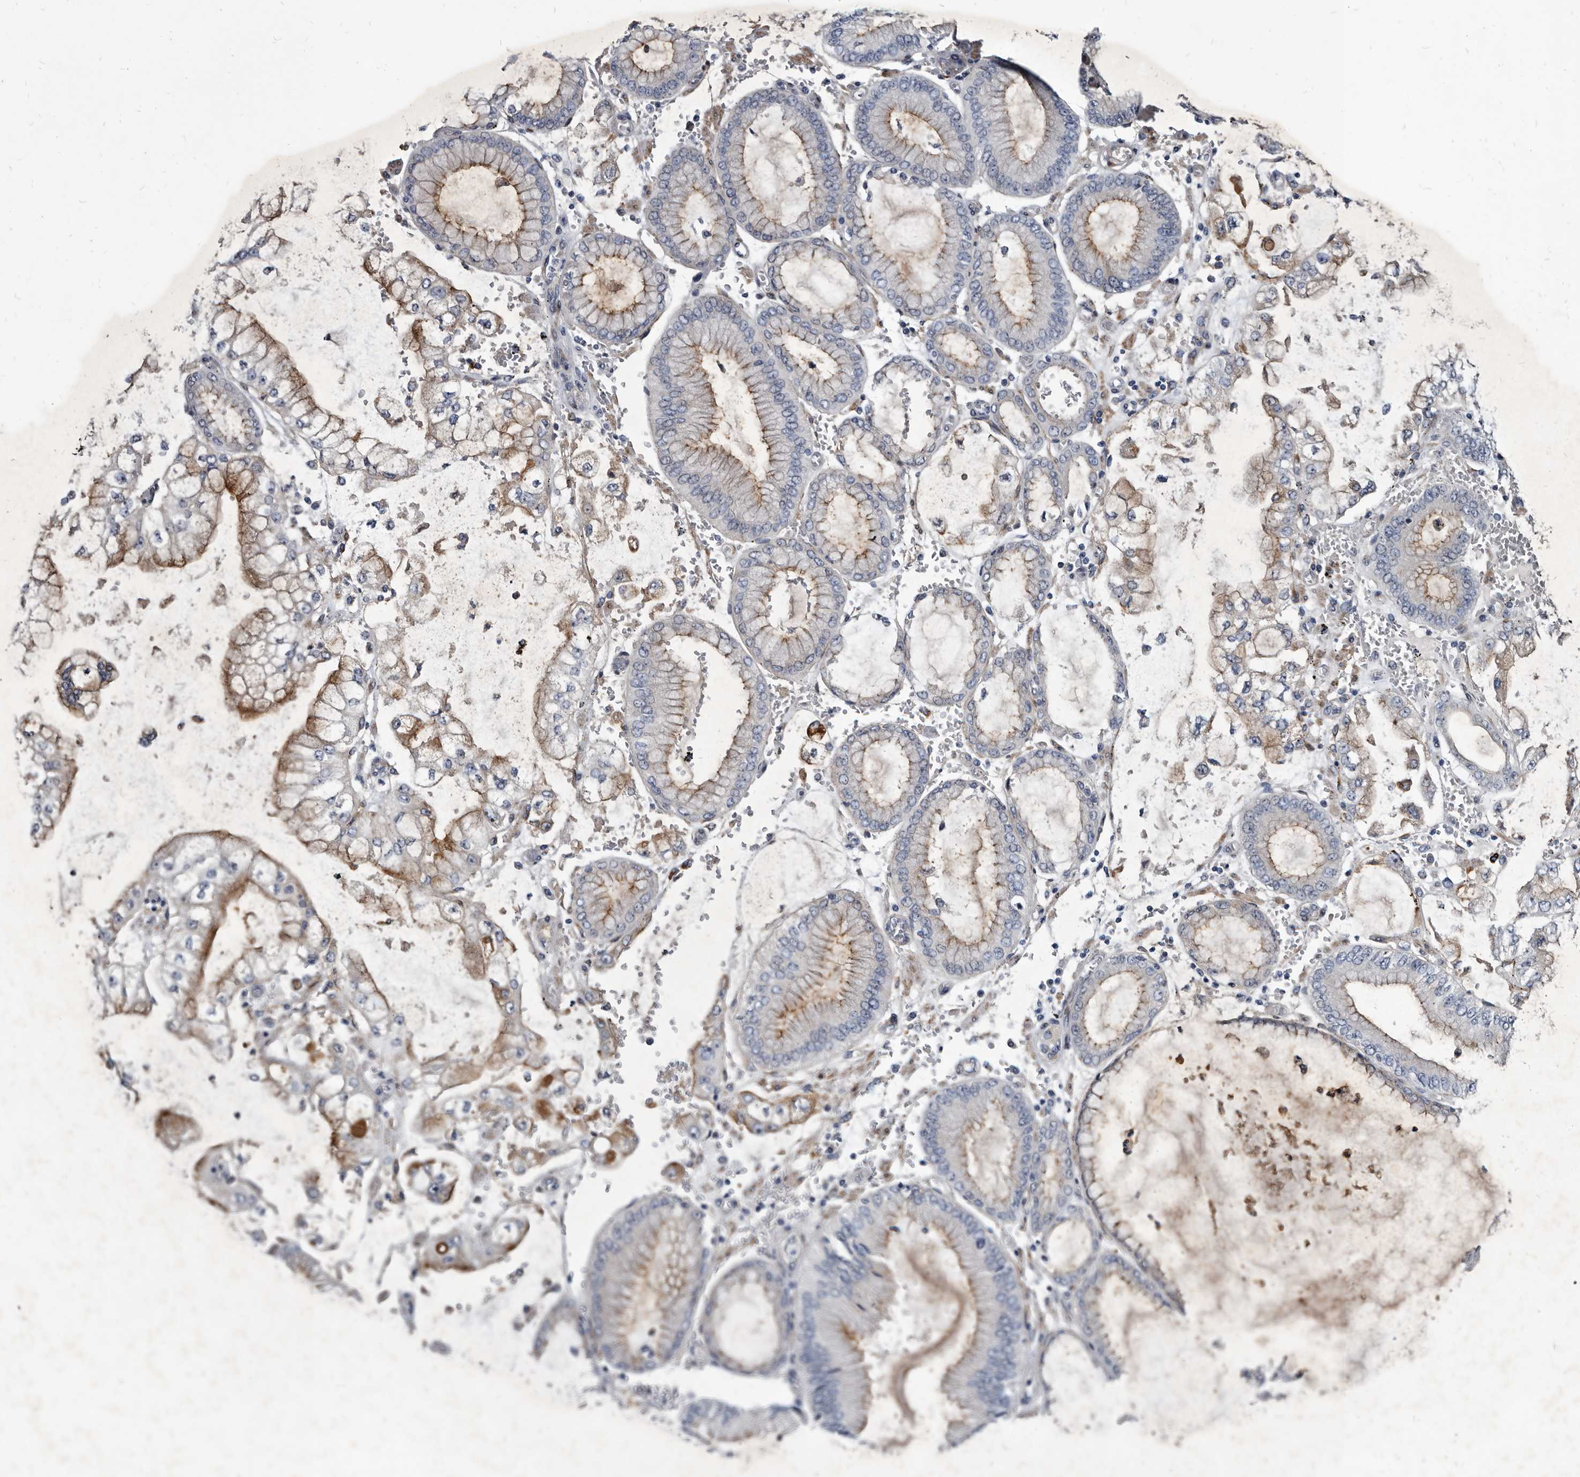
{"staining": {"intensity": "moderate", "quantity": "25%-75%", "location": "cytoplasmic/membranous"}, "tissue": "stomach cancer", "cell_type": "Tumor cells", "image_type": "cancer", "snomed": [{"axis": "morphology", "description": "Adenocarcinoma, NOS"}, {"axis": "topography", "description": "Stomach"}], "caption": "Immunohistochemical staining of human adenocarcinoma (stomach) displays medium levels of moderate cytoplasmic/membranous protein positivity in approximately 25%-75% of tumor cells.", "gene": "PRSS8", "patient": {"sex": "male", "age": 76}}